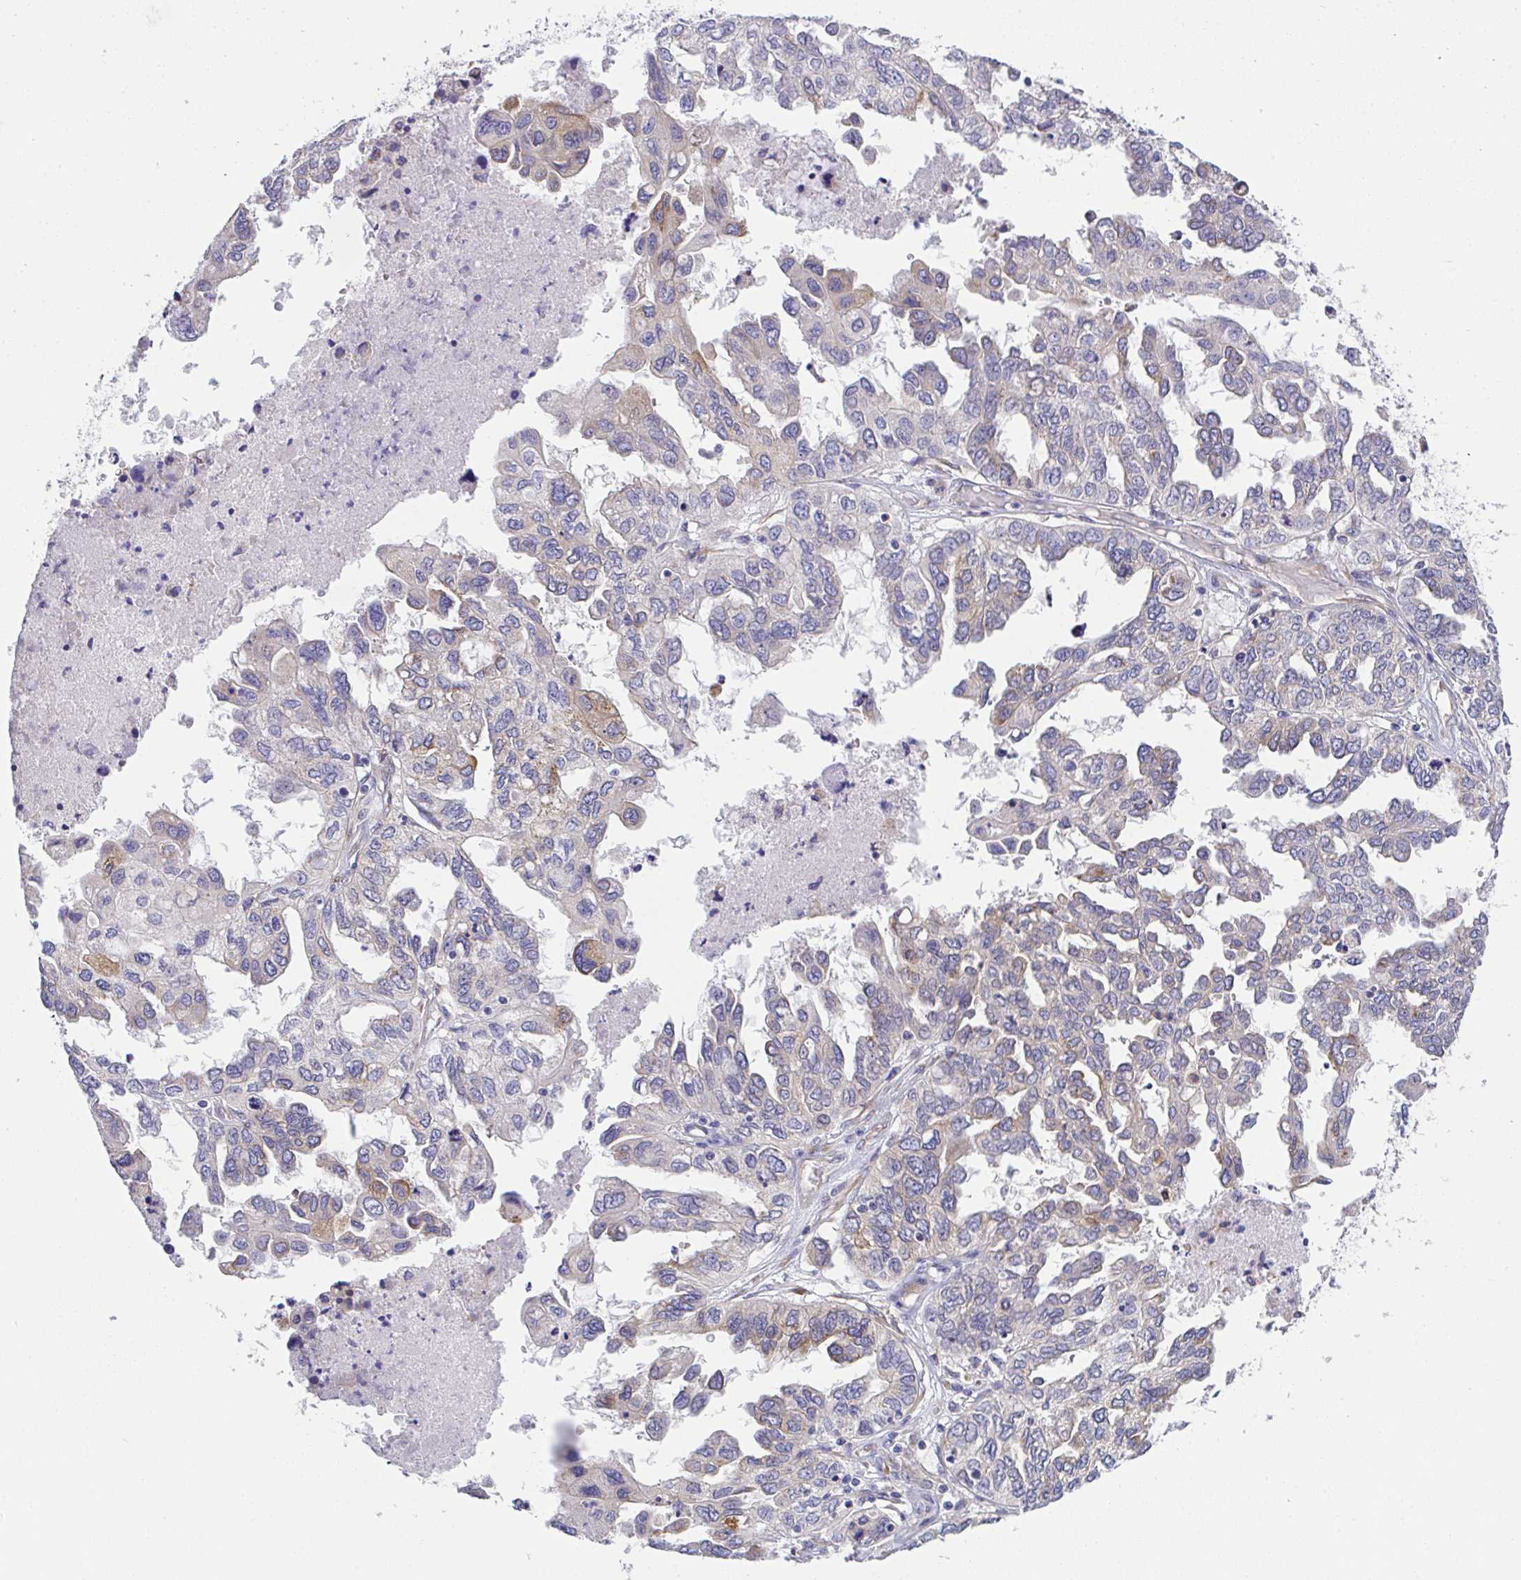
{"staining": {"intensity": "weak", "quantity": "<25%", "location": "cytoplasmic/membranous"}, "tissue": "ovarian cancer", "cell_type": "Tumor cells", "image_type": "cancer", "snomed": [{"axis": "morphology", "description": "Cystadenocarcinoma, serous, NOS"}, {"axis": "topography", "description": "Ovary"}], "caption": "There is no significant staining in tumor cells of ovarian cancer.", "gene": "MIA3", "patient": {"sex": "female", "age": 53}}